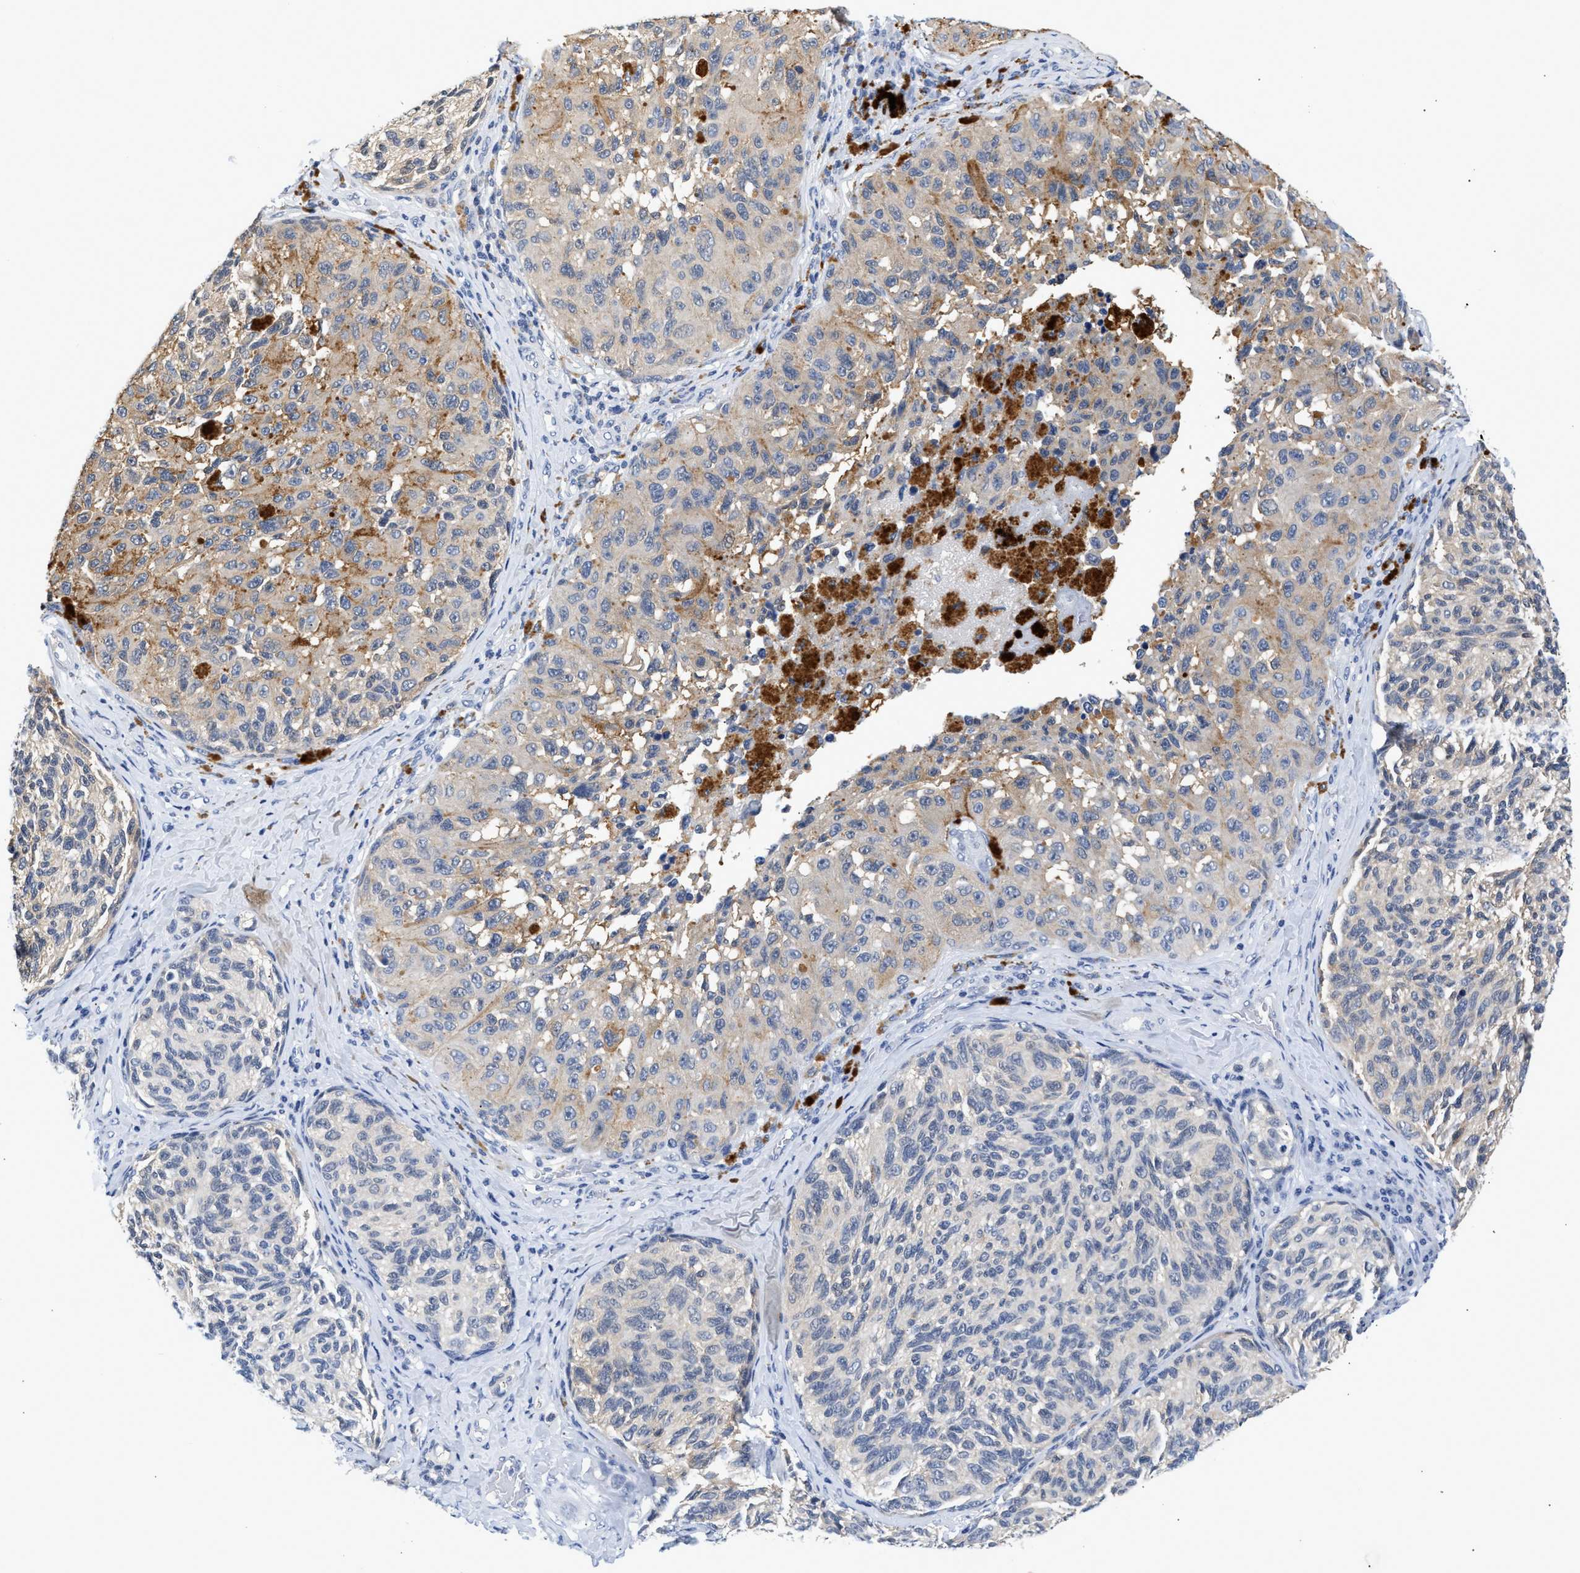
{"staining": {"intensity": "weak", "quantity": "<25%", "location": "cytoplasmic/membranous"}, "tissue": "melanoma", "cell_type": "Tumor cells", "image_type": "cancer", "snomed": [{"axis": "morphology", "description": "Malignant melanoma, NOS"}, {"axis": "topography", "description": "Skin"}], "caption": "This is a histopathology image of IHC staining of malignant melanoma, which shows no positivity in tumor cells.", "gene": "PPM1L", "patient": {"sex": "female", "age": 73}}